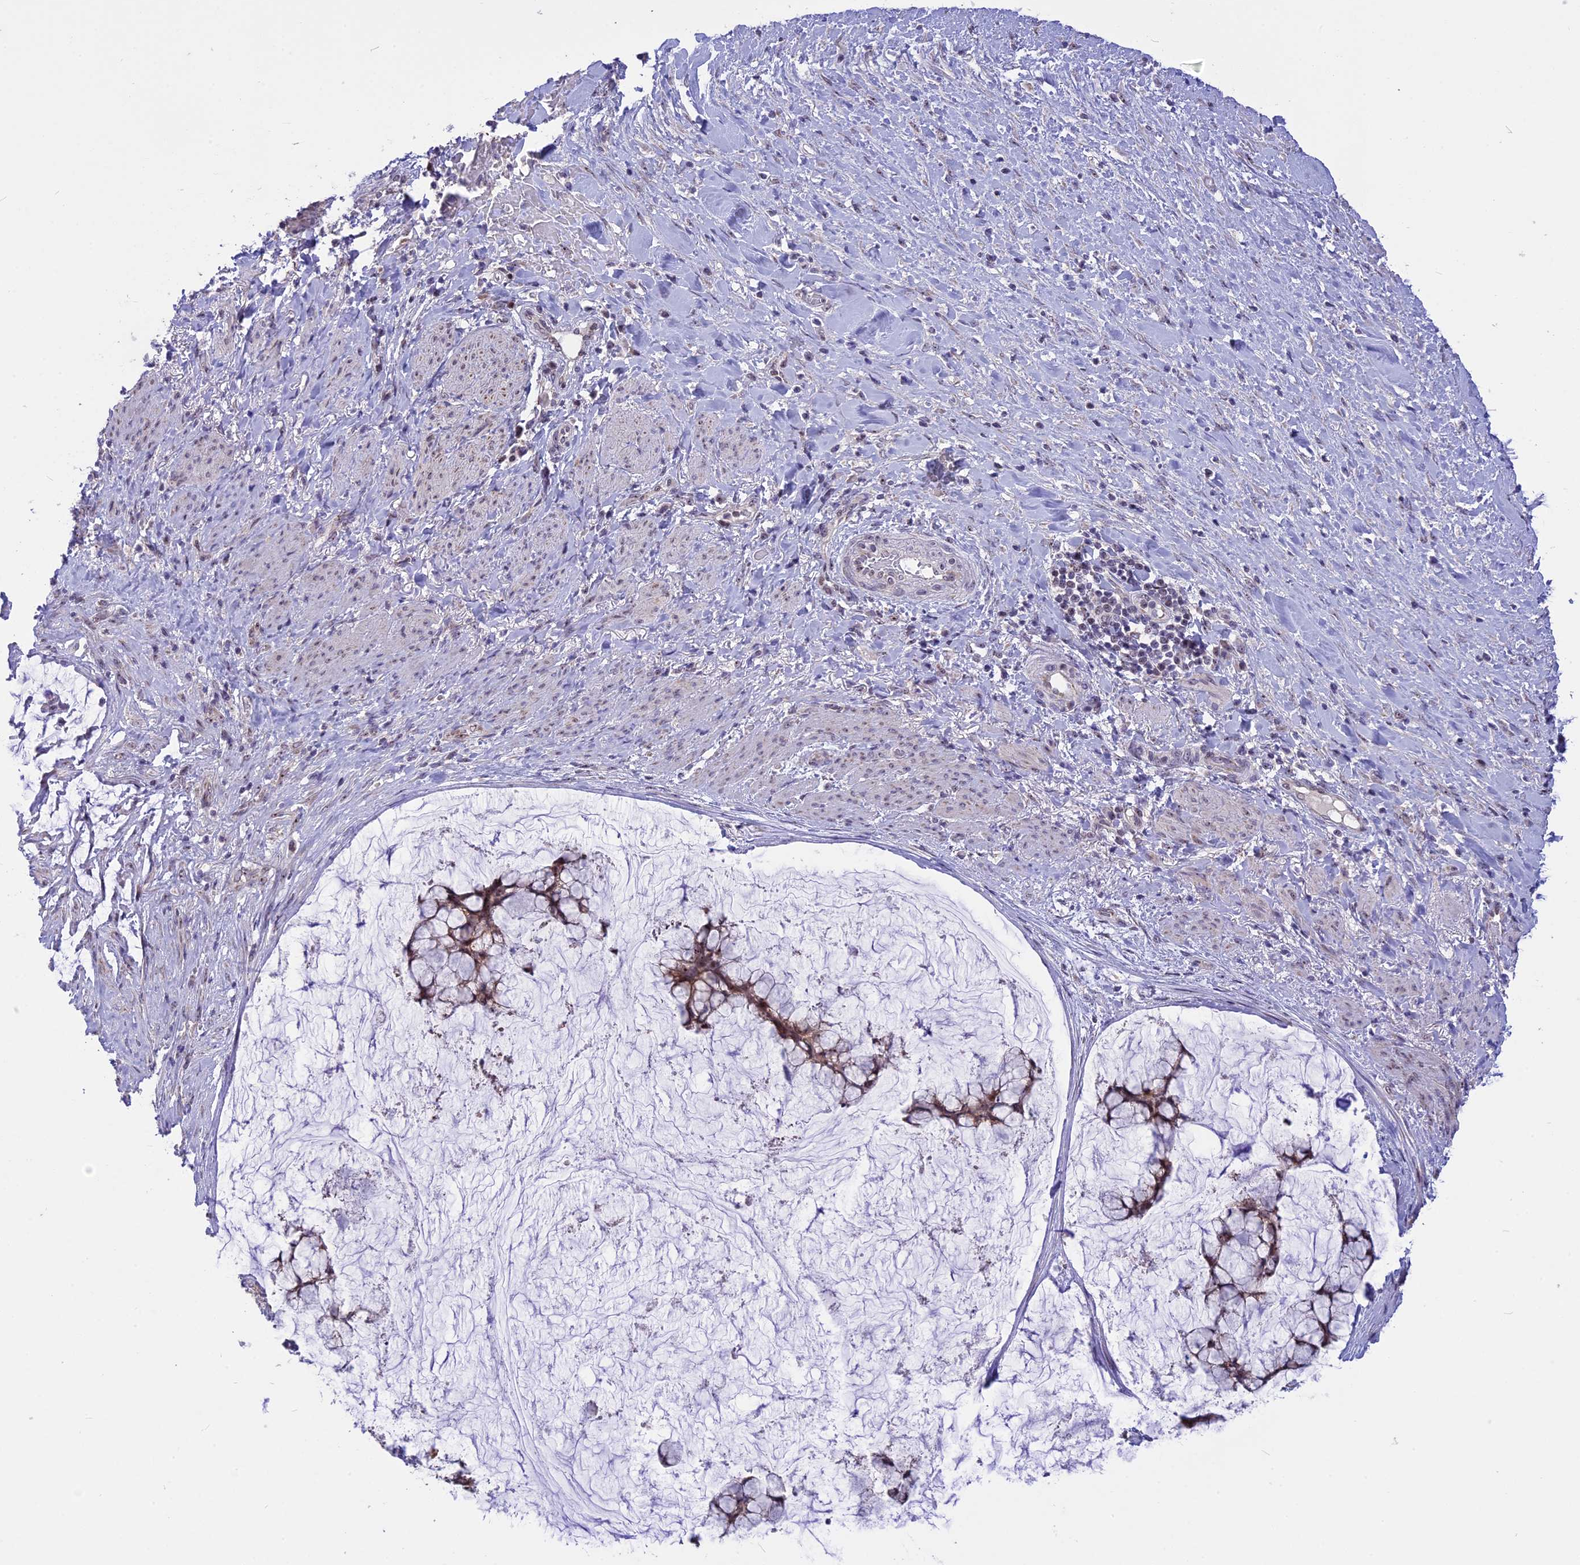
{"staining": {"intensity": "moderate", "quantity": ">75%", "location": "cytoplasmic/membranous,nuclear"}, "tissue": "ovarian cancer", "cell_type": "Tumor cells", "image_type": "cancer", "snomed": [{"axis": "morphology", "description": "Cystadenocarcinoma, mucinous, NOS"}, {"axis": "topography", "description": "Ovary"}], "caption": "Immunohistochemistry (IHC) (DAB (3,3'-diaminobenzidine)) staining of human ovarian cancer displays moderate cytoplasmic/membranous and nuclear protein expression in about >75% of tumor cells.", "gene": "CMSS1", "patient": {"sex": "female", "age": 42}}